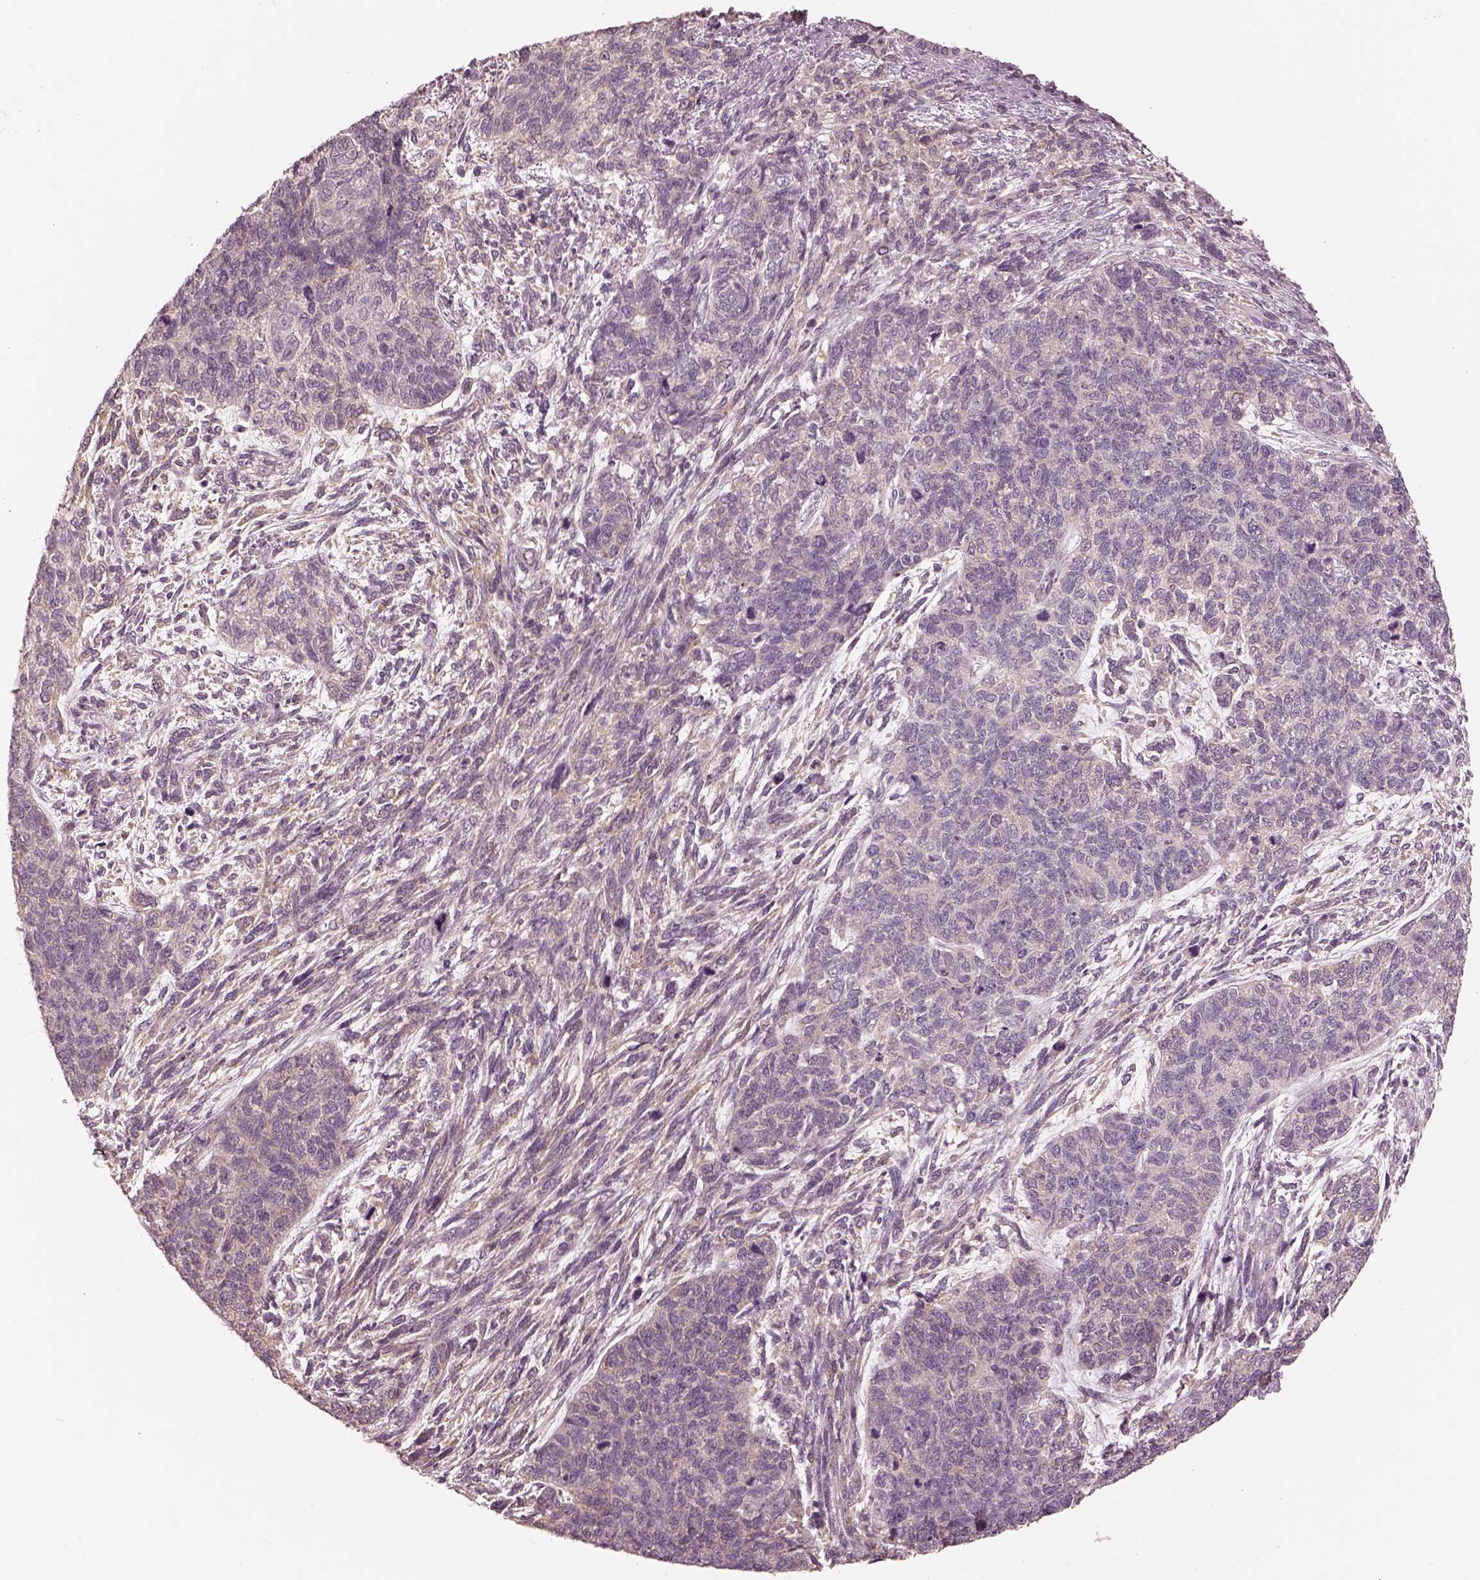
{"staining": {"intensity": "negative", "quantity": "none", "location": "none"}, "tissue": "cervical cancer", "cell_type": "Tumor cells", "image_type": "cancer", "snomed": [{"axis": "morphology", "description": "Squamous cell carcinoma, NOS"}, {"axis": "topography", "description": "Cervix"}], "caption": "DAB immunohistochemical staining of human cervical squamous cell carcinoma reveals no significant staining in tumor cells.", "gene": "PRKACG", "patient": {"sex": "female", "age": 63}}